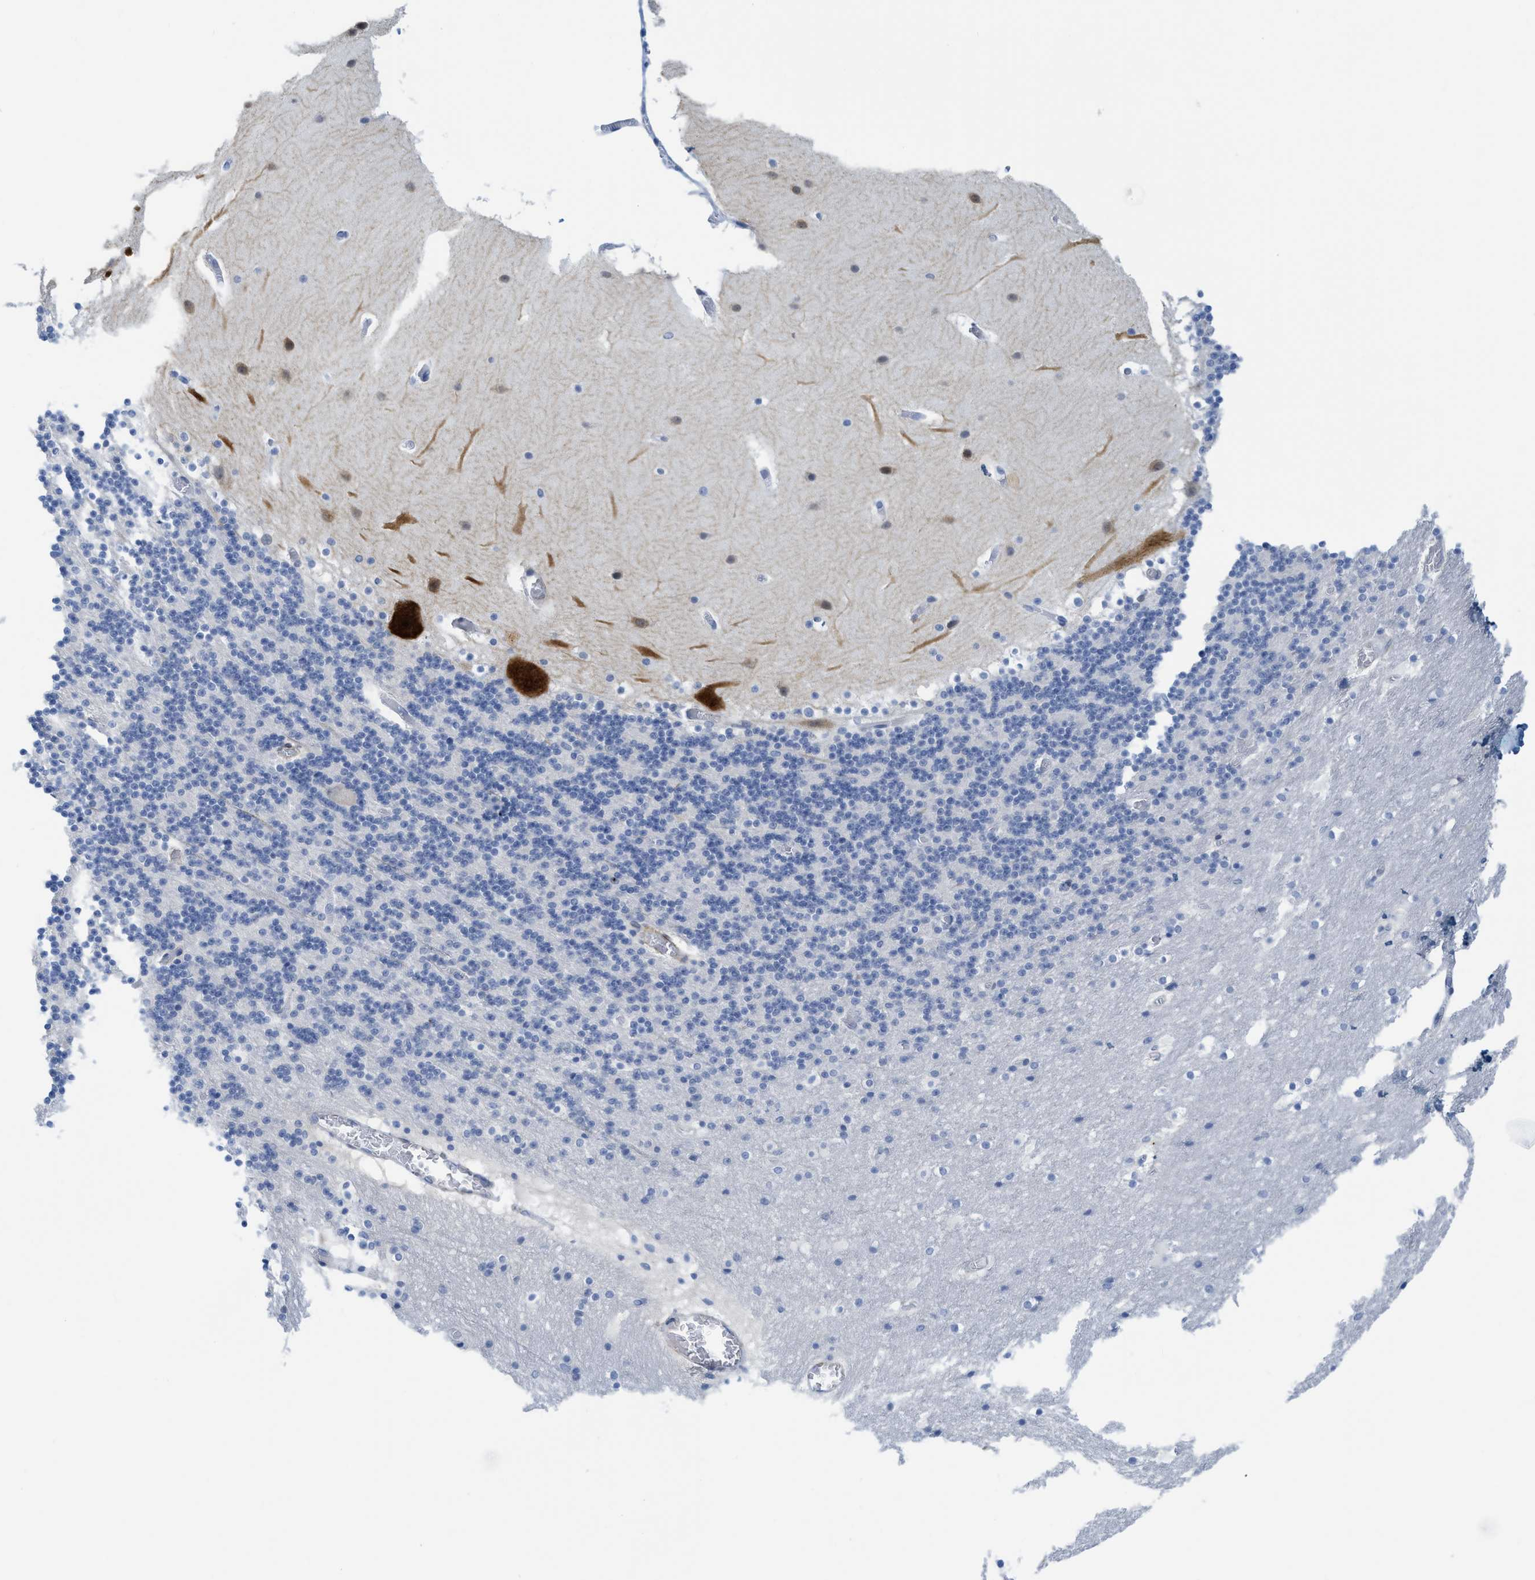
{"staining": {"intensity": "negative", "quantity": "none", "location": "none"}, "tissue": "cerebellum", "cell_type": "Cells in granular layer", "image_type": "normal", "snomed": [{"axis": "morphology", "description": "Normal tissue, NOS"}, {"axis": "topography", "description": "Cerebellum"}], "caption": "High power microscopy image of an immunohistochemistry photomicrograph of benign cerebellum, revealing no significant positivity in cells in granular layer.", "gene": "TUB", "patient": {"sex": "male", "age": 45}}